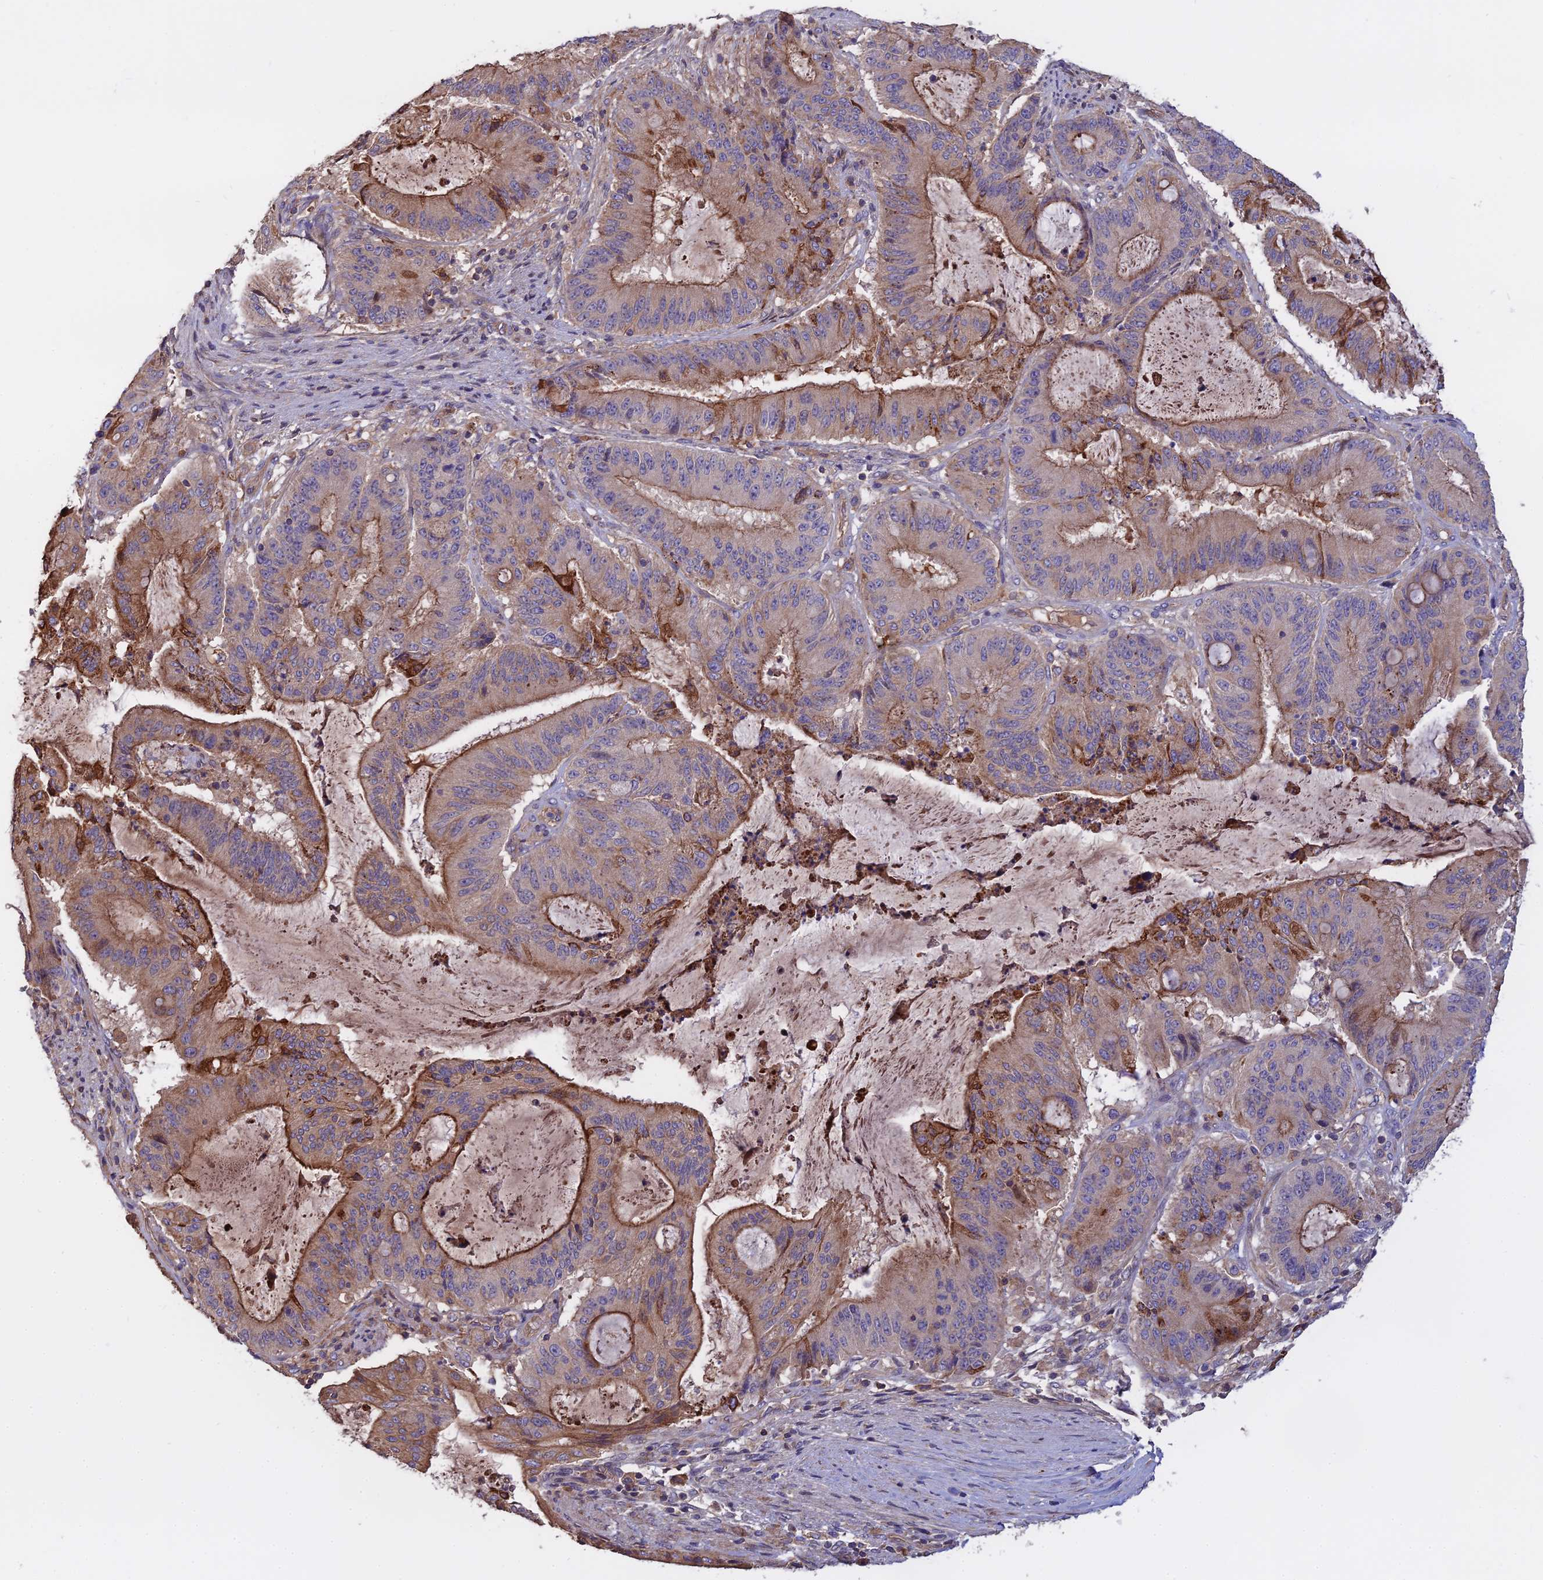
{"staining": {"intensity": "moderate", "quantity": "25%-75%", "location": "cytoplasmic/membranous"}, "tissue": "liver cancer", "cell_type": "Tumor cells", "image_type": "cancer", "snomed": [{"axis": "morphology", "description": "Normal tissue, NOS"}, {"axis": "morphology", "description": "Cholangiocarcinoma"}, {"axis": "topography", "description": "Liver"}, {"axis": "topography", "description": "Peripheral nerve tissue"}], "caption": "There is medium levels of moderate cytoplasmic/membranous staining in tumor cells of liver cancer, as demonstrated by immunohistochemical staining (brown color).", "gene": "GALR2", "patient": {"sex": "female", "age": 73}}